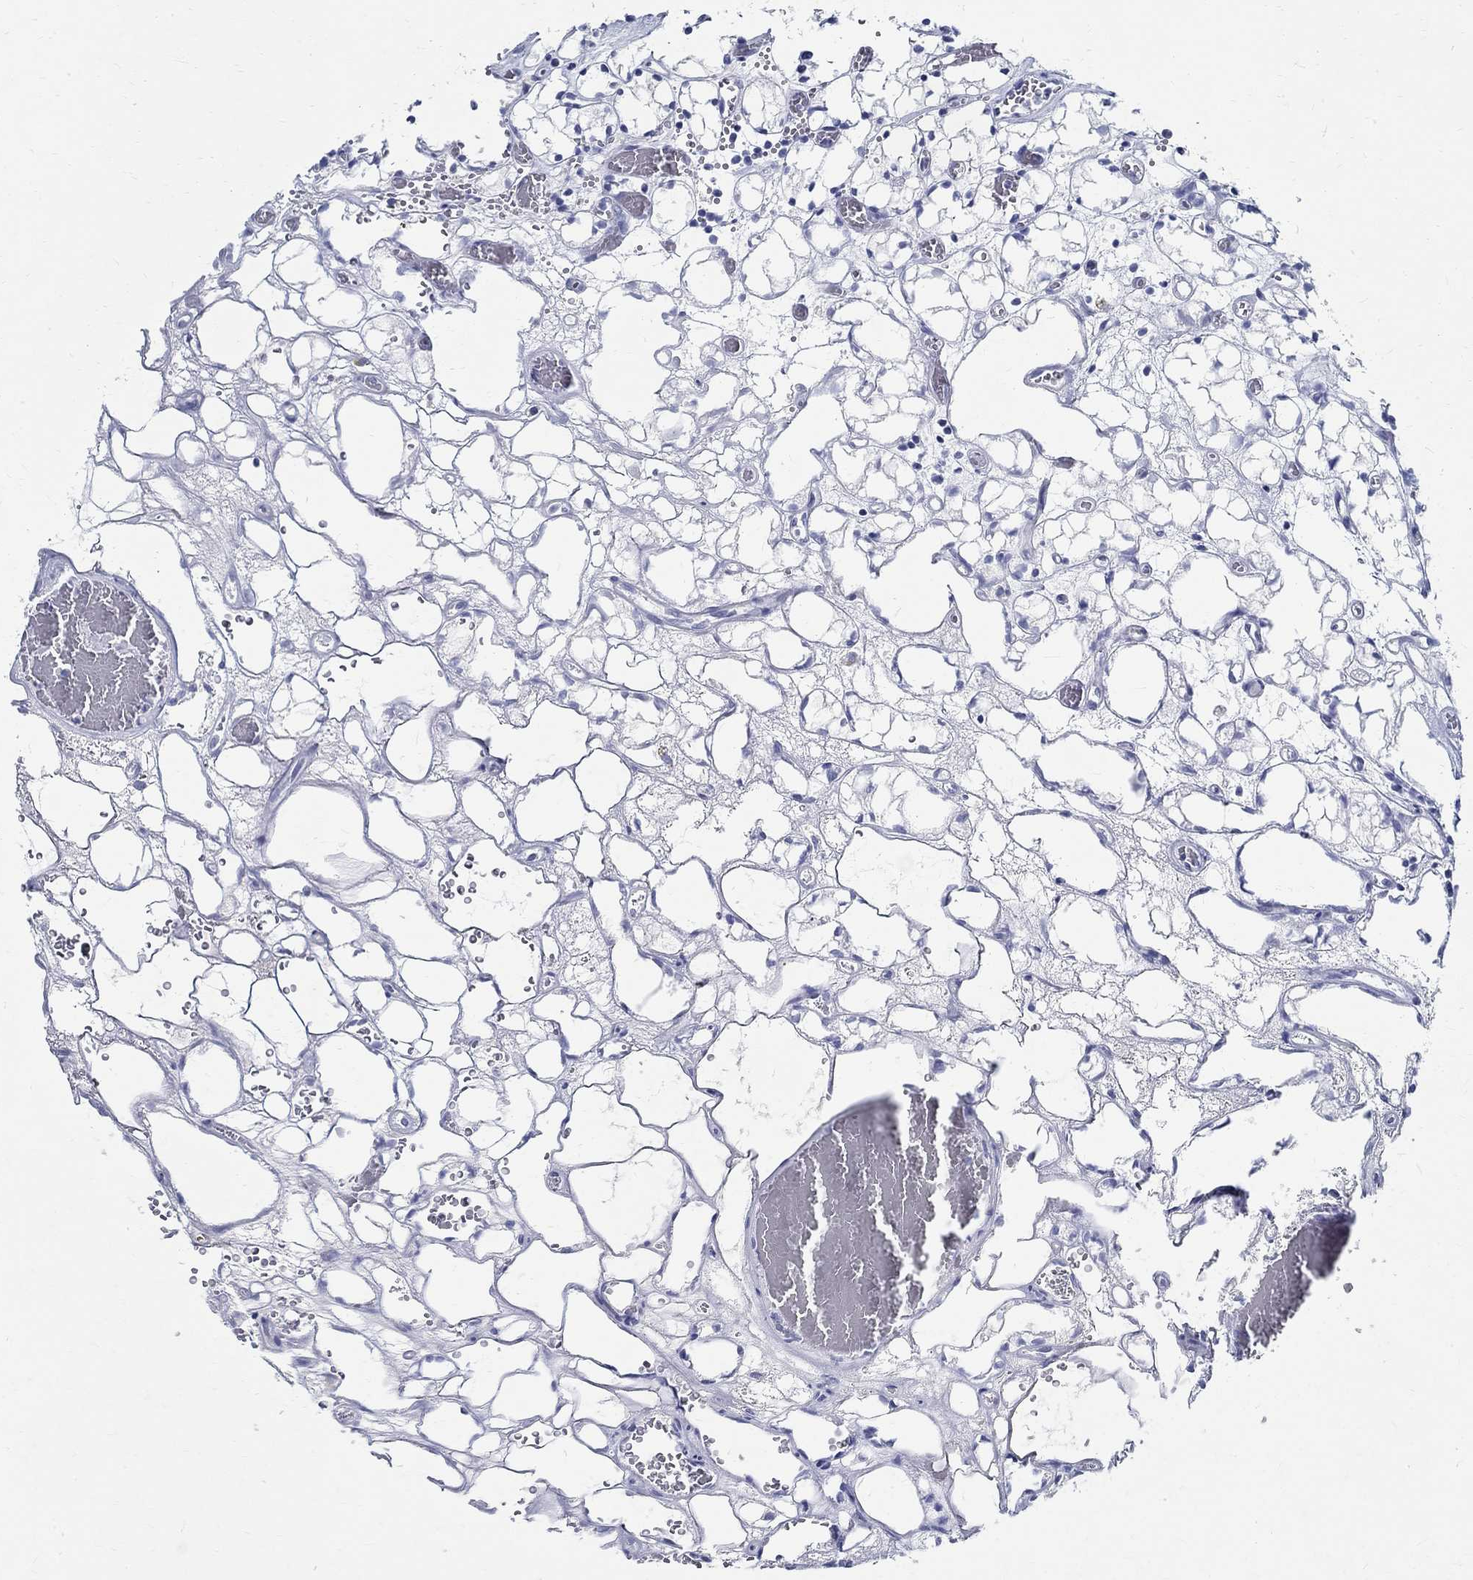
{"staining": {"intensity": "negative", "quantity": "none", "location": "none"}, "tissue": "renal cancer", "cell_type": "Tumor cells", "image_type": "cancer", "snomed": [{"axis": "morphology", "description": "Adenocarcinoma, NOS"}, {"axis": "topography", "description": "Kidney"}], "caption": "Immunohistochemical staining of human renal cancer displays no significant positivity in tumor cells.", "gene": "BSPRY", "patient": {"sex": "female", "age": 69}}